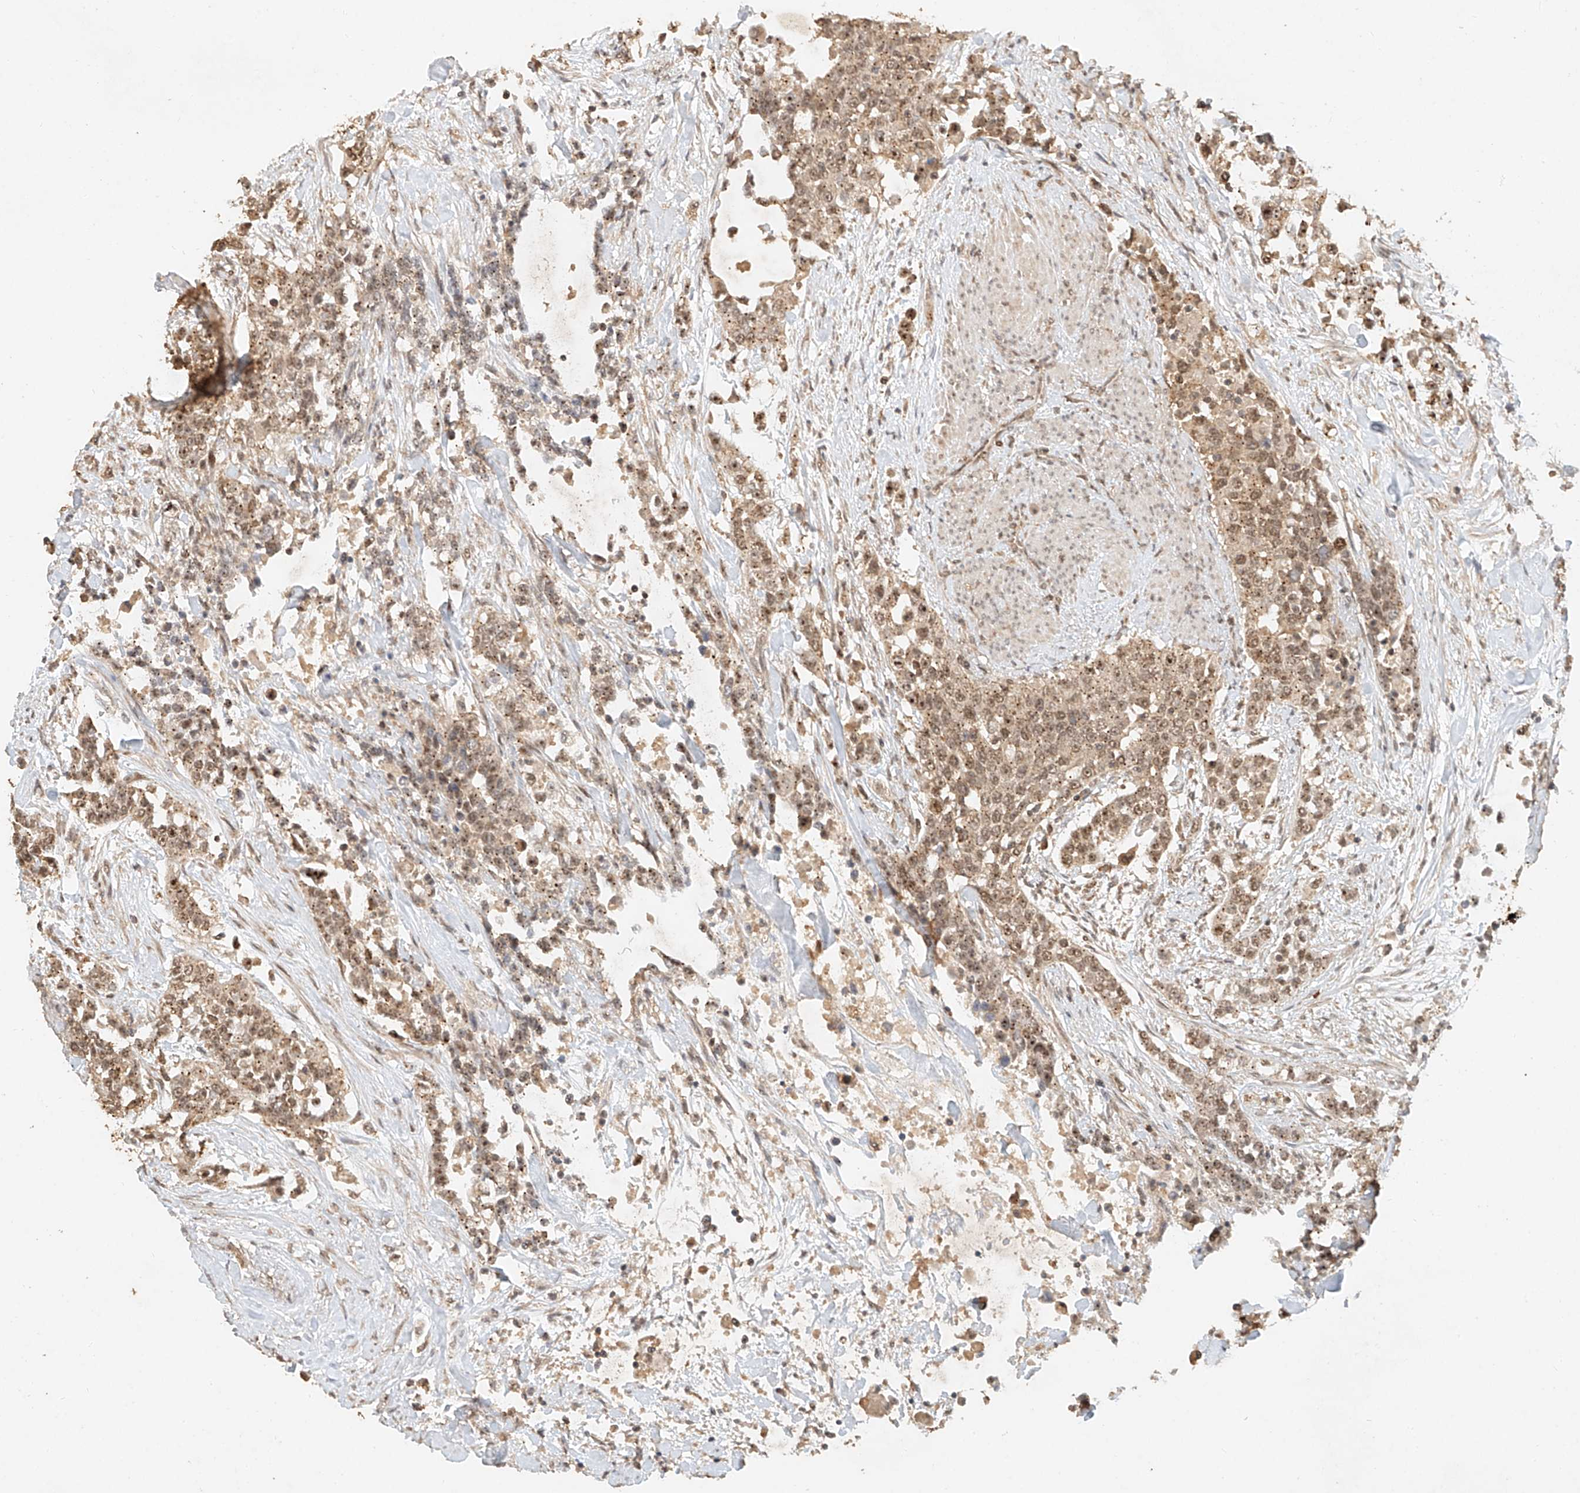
{"staining": {"intensity": "moderate", "quantity": ">75%", "location": "cytoplasmic/membranous,nuclear"}, "tissue": "urothelial cancer", "cell_type": "Tumor cells", "image_type": "cancer", "snomed": [{"axis": "morphology", "description": "Urothelial carcinoma, High grade"}, {"axis": "topography", "description": "Urinary bladder"}], "caption": "High-power microscopy captured an immunohistochemistry (IHC) histopathology image of urothelial carcinoma (high-grade), revealing moderate cytoplasmic/membranous and nuclear positivity in about >75% of tumor cells.", "gene": "CXorf58", "patient": {"sex": "female", "age": 80}}